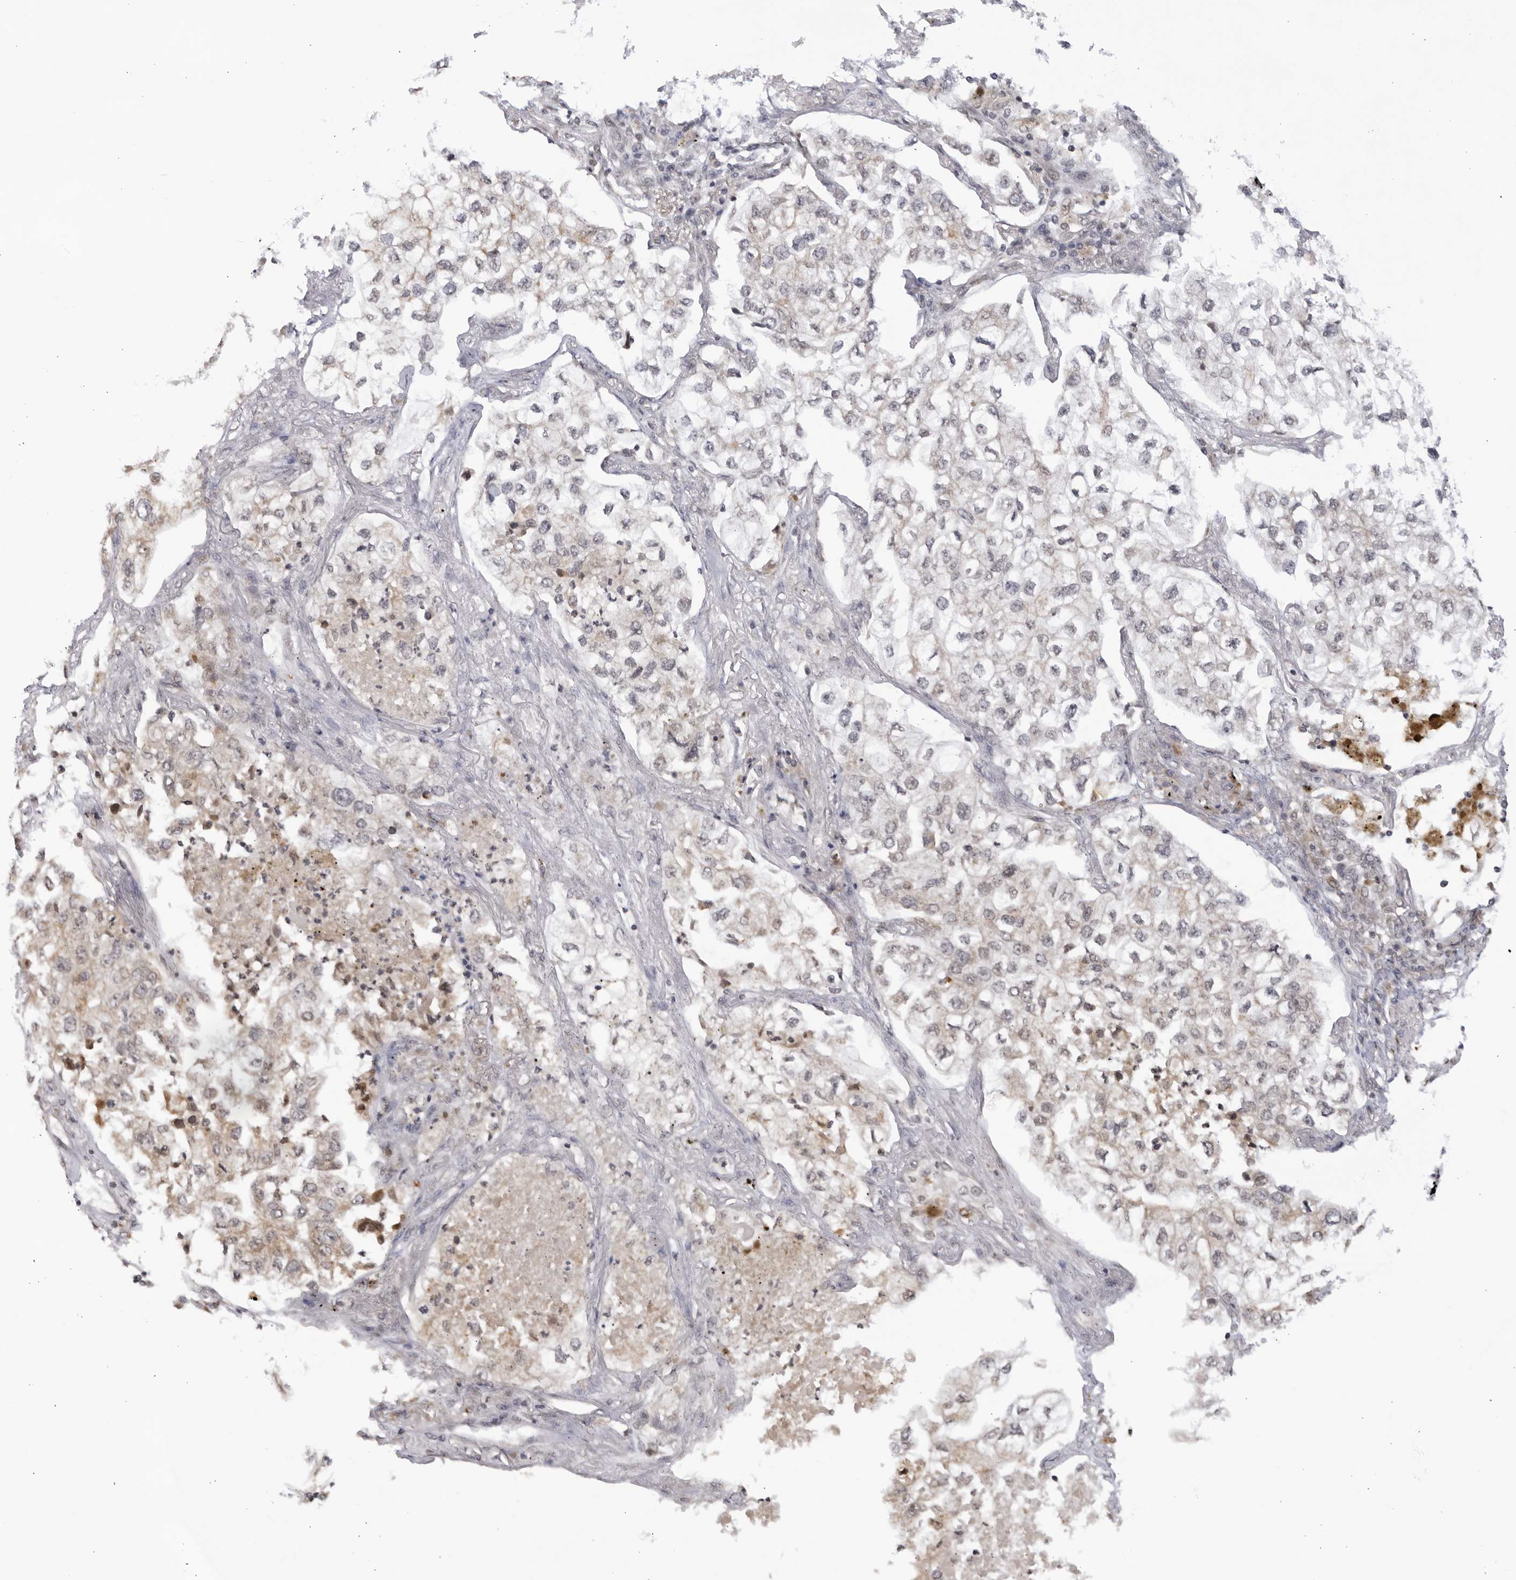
{"staining": {"intensity": "weak", "quantity": "<25%", "location": "cytoplasmic/membranous"}, "tissue": "lung cancer", "cell_type": "Tumor cells", "image_type": "cancer", "snomed": [{"axis": "morphology", "description": "Adenocarcinoma, NOS"}, {"axis": "topography", "description": "Lung"}], "caption": "Tumor cells show no significant protein positivity in lung adenocarcinoma.", "gene": "RASGEF1C", "patient": {"sex": "male", "age": 63}}